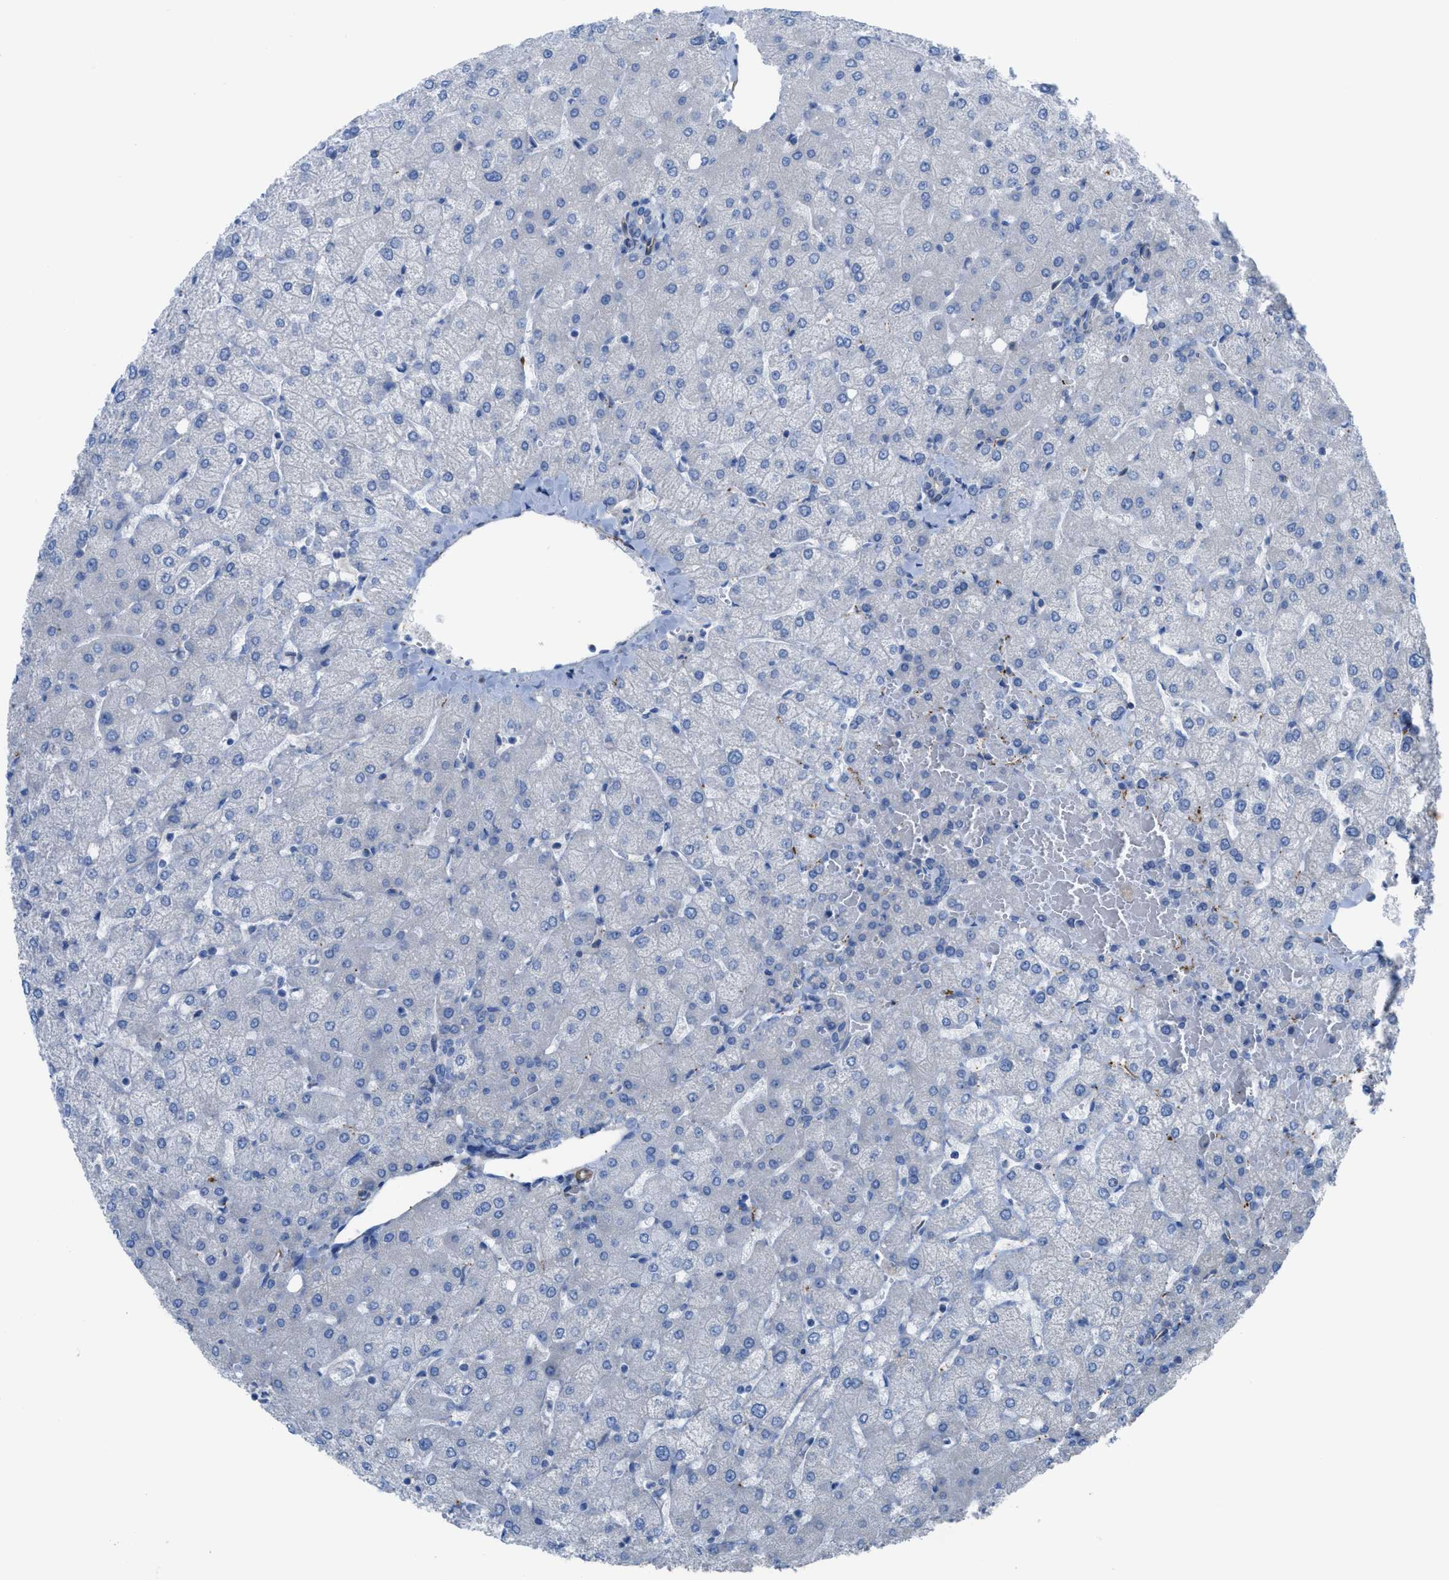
{"staining": {"intensity": "negative", "quantity": "none", "location": "none"}, "tissue": "liver", "cell_type": "Cholangiocytes", "image_type": "normal", "snomed": [{"axis": "morphology", "description": "Normal tissue, NOS"}, {"axis": "topography", "description": "Liver"}], "caption": "Immunohistochemistry micrograph of unremarkable liver stained for a protein (brown), which shows no positivity in cholangiocytes. (DAB (3,3'-diaminobenzidine) IHC visualized using brightfield microscopy, high magnification).", "gene": "KCNH7", "patient": {"sex": "female", "age": 54}}